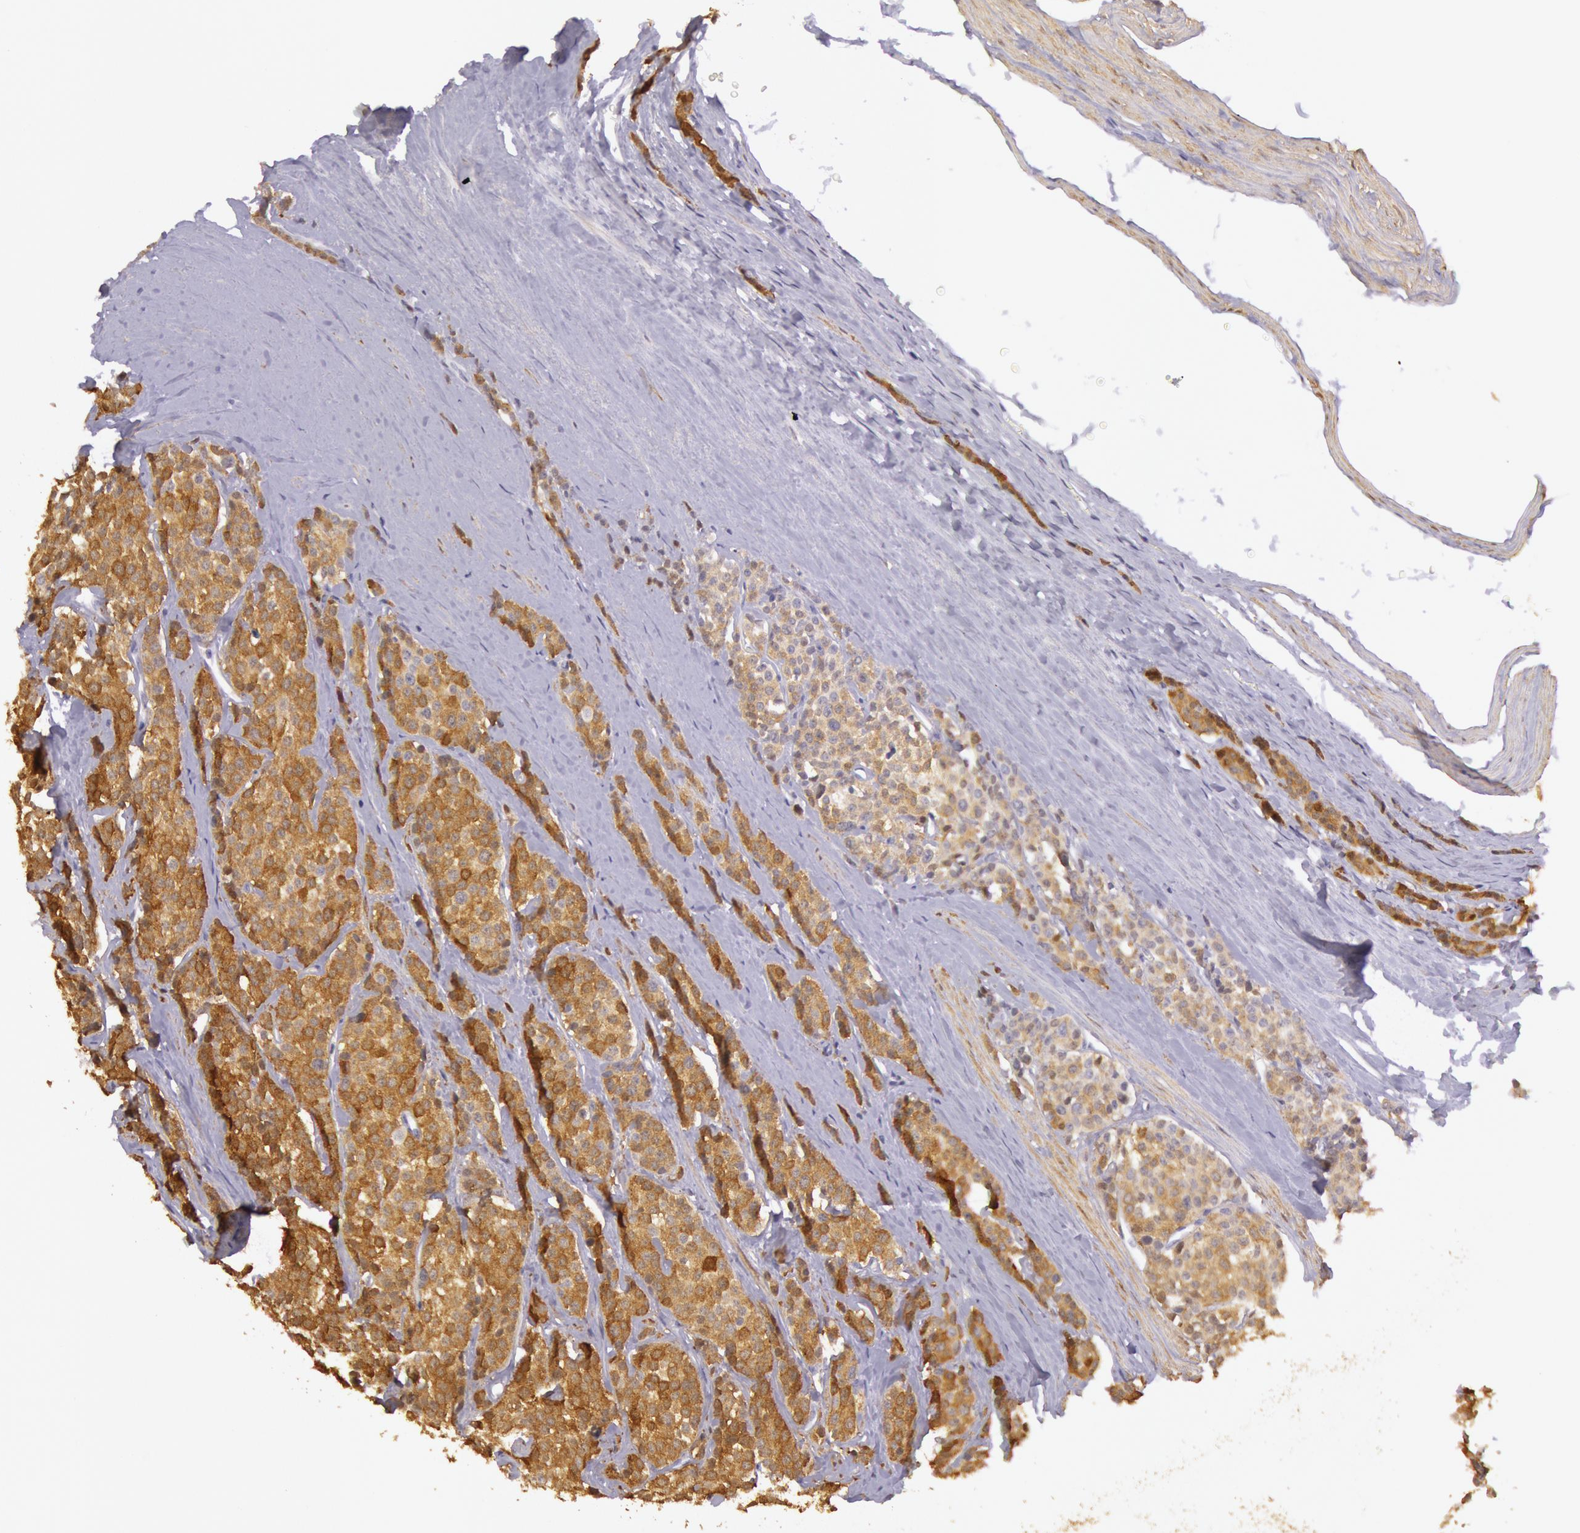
{"staining": {"intensity": "moderate", "quantity": ">75%", "location": "cytoplasmic/membranous"}, "tissue": "carcinoid", "cell_type": "Tumor cells", "image_type": "cancer", "snomed": [{"axis": "morphology", "description": "Carcinoid, malignant, NOS"}, {"axis": "topography", "description": "Small intestine"}], "caption": "A histopathology image of human carcinoid stained for a protein displays moderate cytoplasmic/membranous brown staining in tumor cells.", "gene": "CKB", "patient": {"sex": "male", "age": 60}}